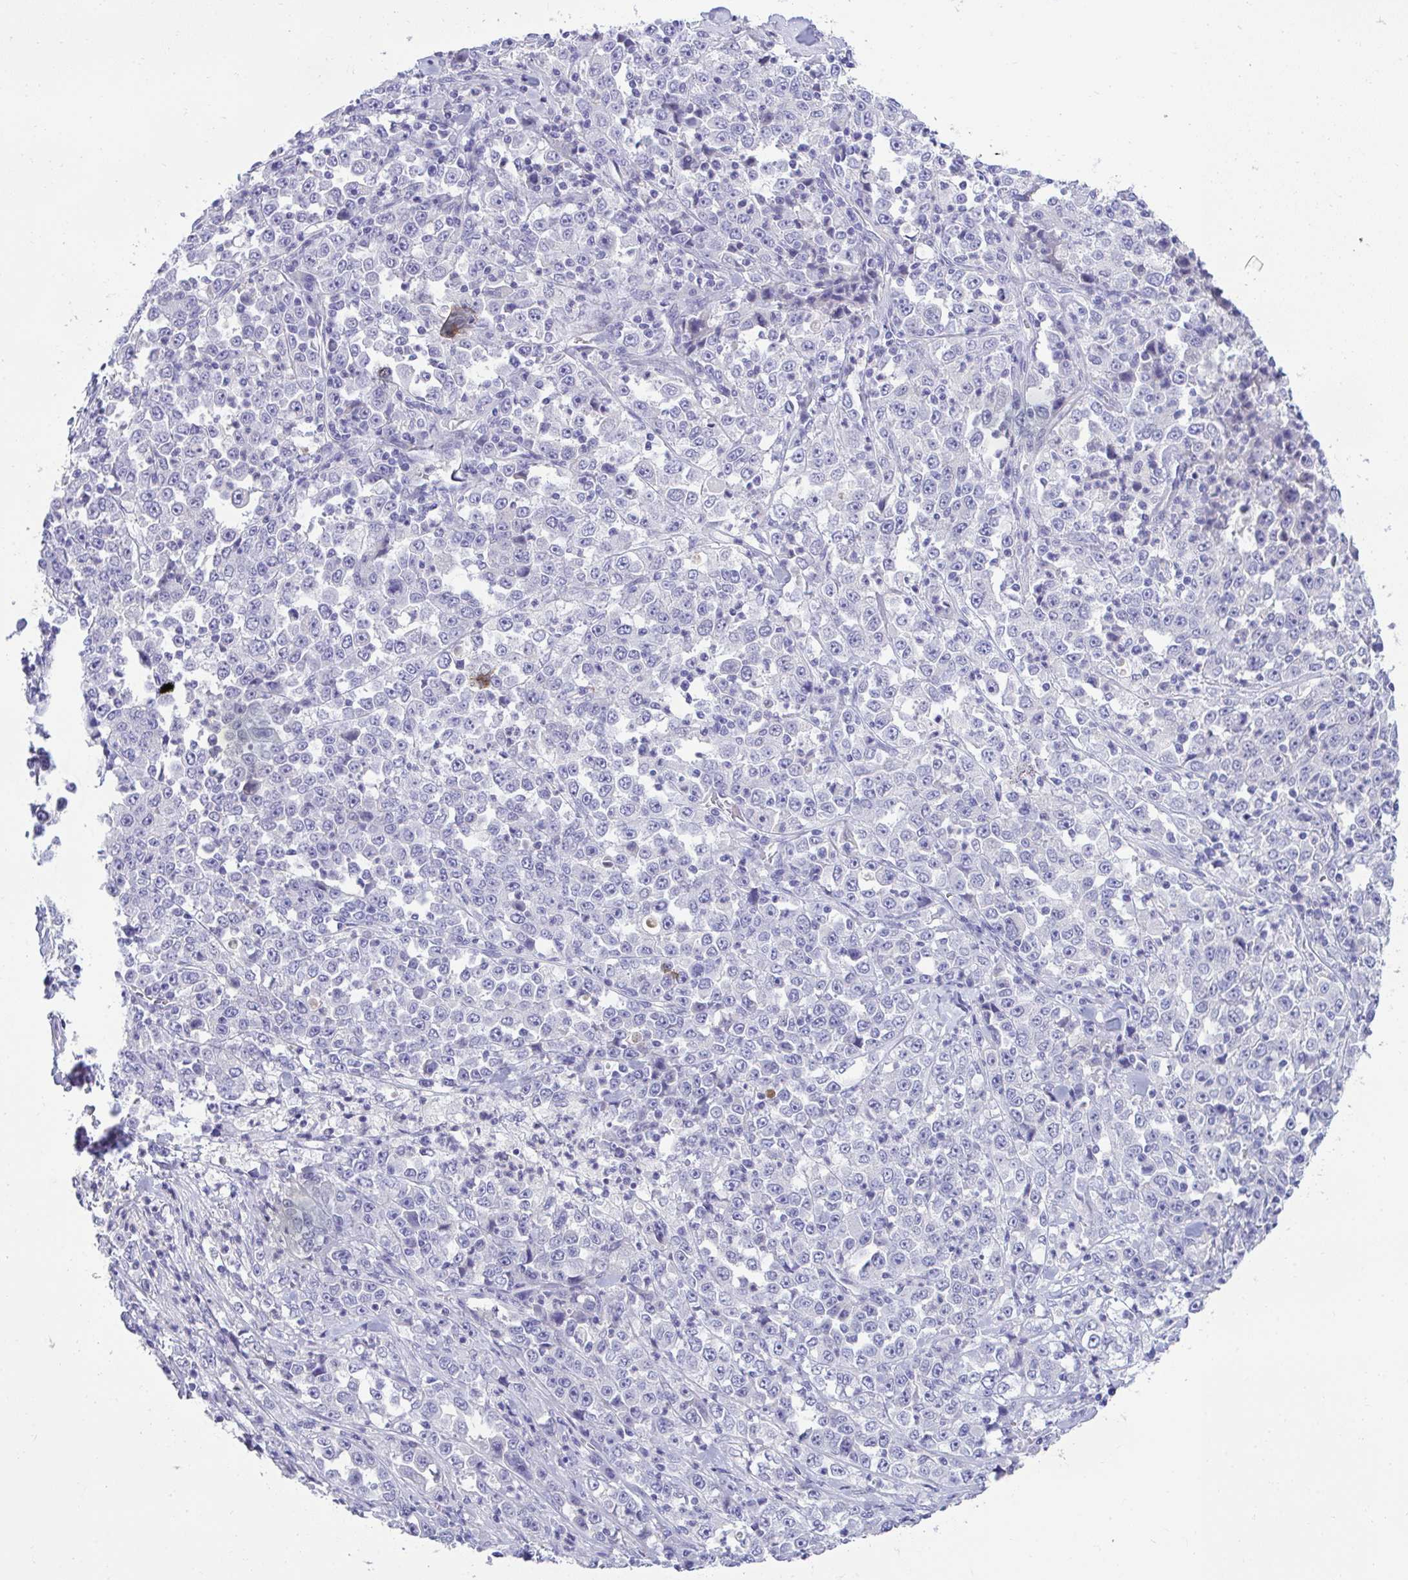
{"staining": {"intensity": "negative", "quantity": "none", "location": "none"}, "tissue": "stomach cancer", "cell_type": "Tumor cells", "image_type": "cancer", "snomed": [{"axis": "morphology", "description": "Normal tissue, NOS"}, {"axis": "morphology", "description": "Adenocarcinoma, NOS"}, {"axis": "topography", "description": "Stomach, upper"}, {"axis": "topography", "description": "Stomach"}], "caption": "There is no significant expression in tumor cells of adenocarcinoma (stomach). (DAB immunohistochemistry (IHC) with hematoxylin counter stain).", "gene": "TMCO5A", "patient": {"sex": "male", "age": 59}}